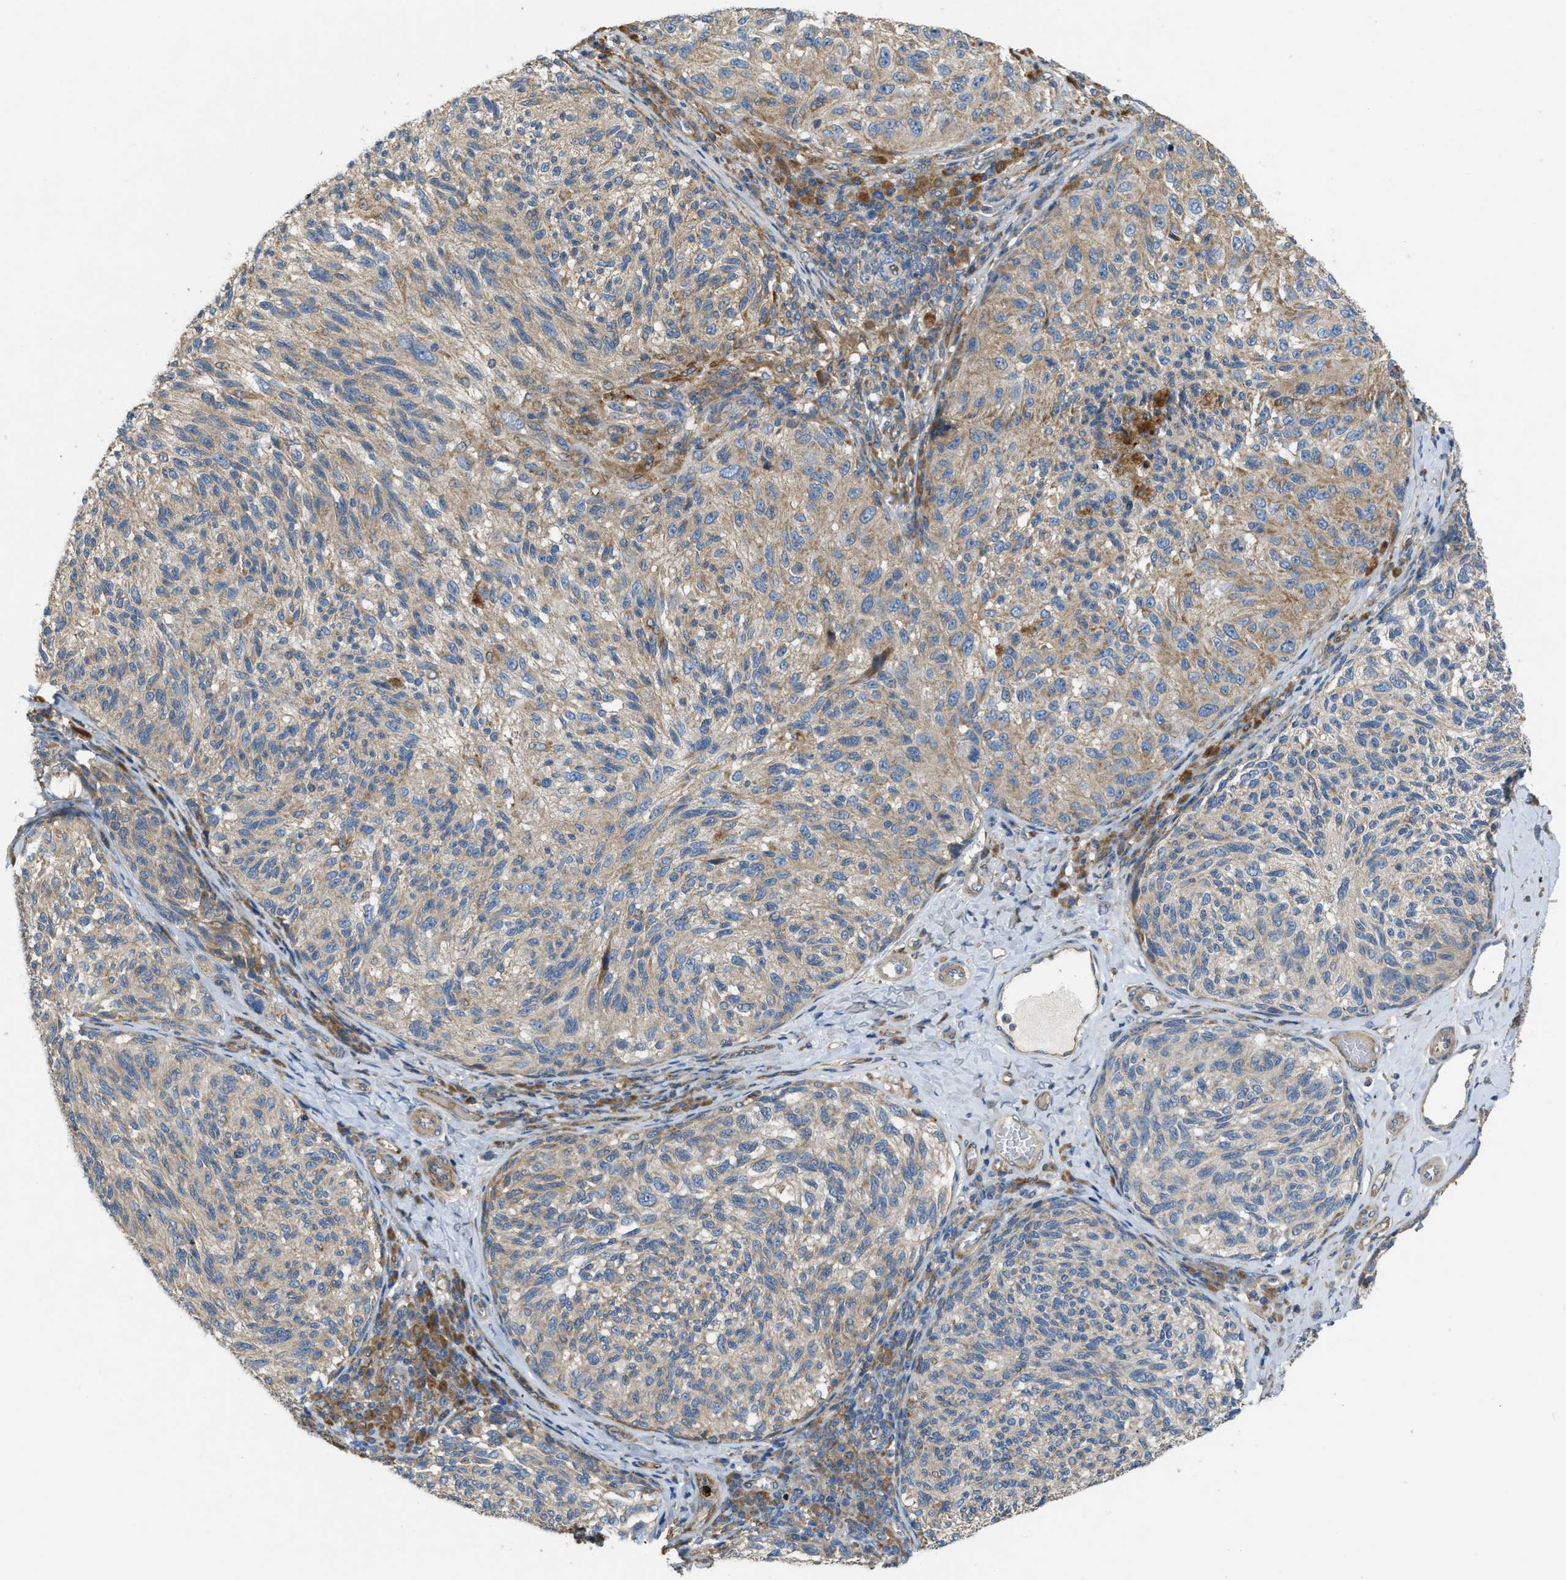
{"staining": {"intensity": "weak", "quantity": ">75%", "location": "cytoplasmic/membranous"}, "tissue": "melanoma", "cell_type": "Tumor cells", "image_type": "cancer", "snomed": [{"axis": "morphology", "description": "Malignant melanoma, NOS"}, {"axis": "topography", "description": "Skin"}], "caption": "Brown immunohistochemical staining in melanoma demonstrates weak cytoplasmic/membranous positivity in about >75% of tumor cells.", "gene": "TMEM68", "patient": {"sex": "female", "age": 73}}